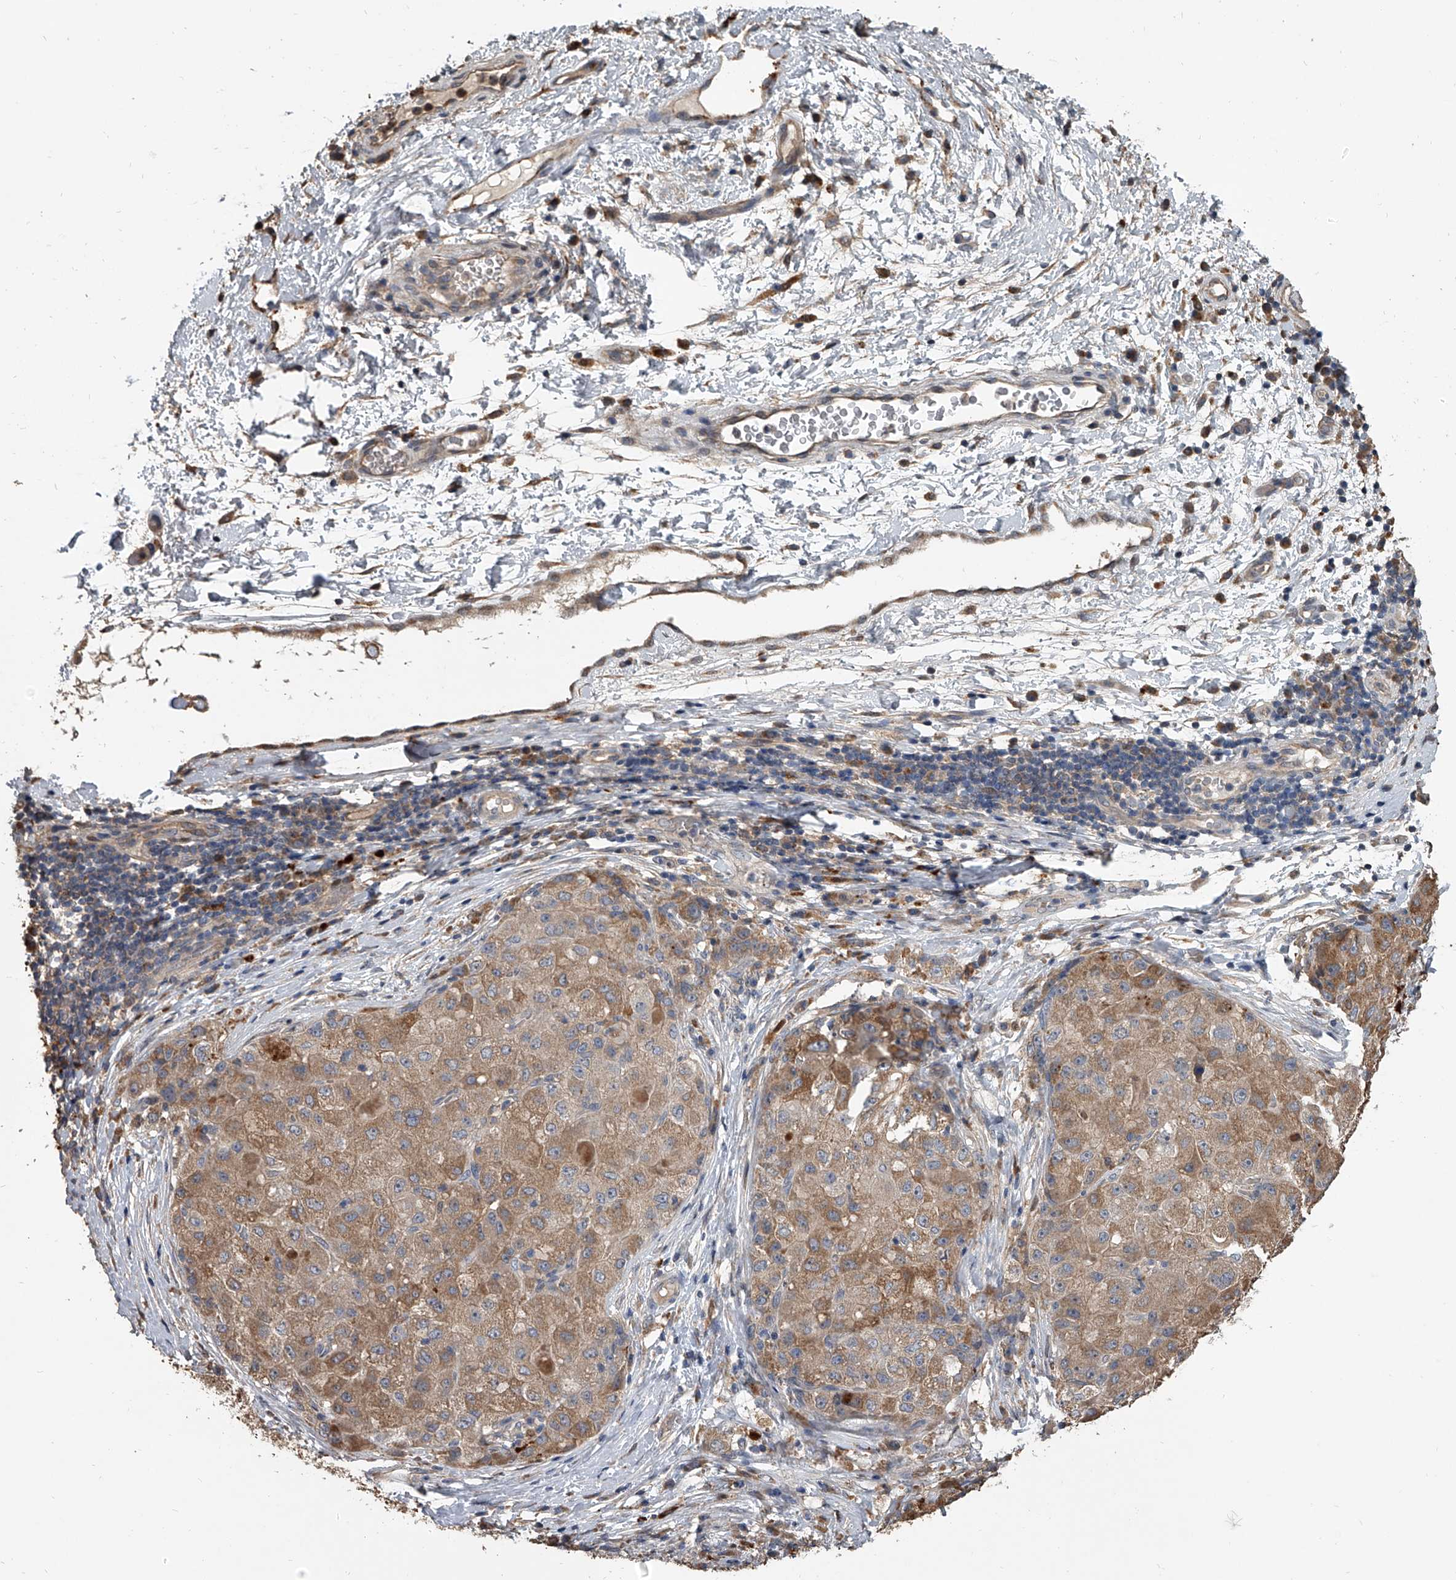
{"staining": {"intensity": "moderate", "quantity": "25%-75%", "location": "cytoplasmic/membranous"}, "tissue": "liver cancer", "cell_type": "Tumor cells", "image_type": "cancer", "snomed": [{"axis": "morphology", "description": "Carcinoma, Hepatocellular, NOS"}, {"axis": "topography", "description": "Liver"}], "caption": "Protein staining of liver cancer tissue displays moderate cytoplasmic/membranous positivity in about 25%-75% of tumor cells.", "gene": "DOCK9", "patient": {"sex": "male", "age": 80}}